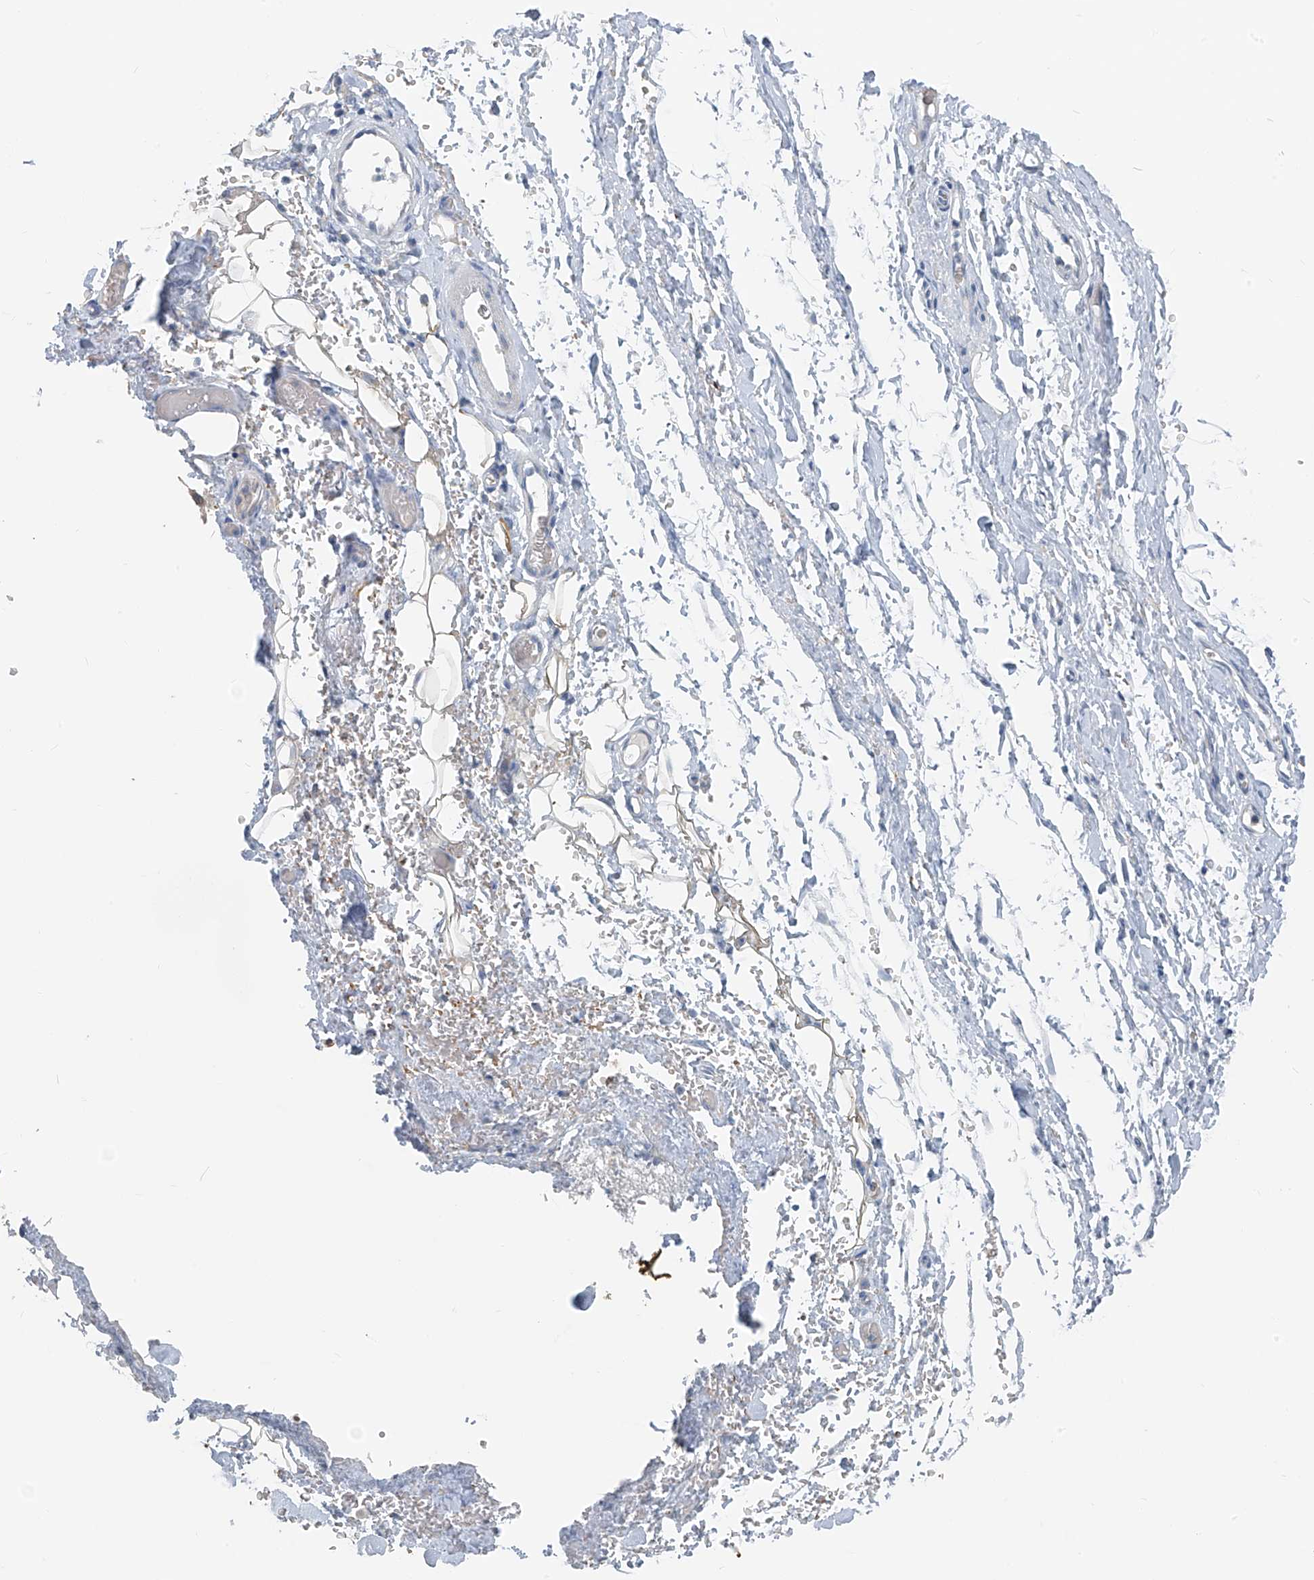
{"staining": {"intensity": "weak", "quantity": "<25%", "location": "cytoplasmic/membranous"}, "tissue": "adipose tissue", "cell_type": "Adipocytes", "image_type": "normal", "snomed": [{"axis": "morphology", "description": "Normal tissue, NOS"}, {"axis": "morphology", "description": "Adenocarcinoma, NOS"}, {"axis": "topography", "description": "Stomach, upper"}, {"axis": "topography", "description": "Peripheral nerve tissue"}], "caption": "Adipose tissue stained for a protein using immunohistochemistry (IHC) displays no staining adipocytes.", "gene": "FGD2", "patient": {"sex": "male", "age": 62}}